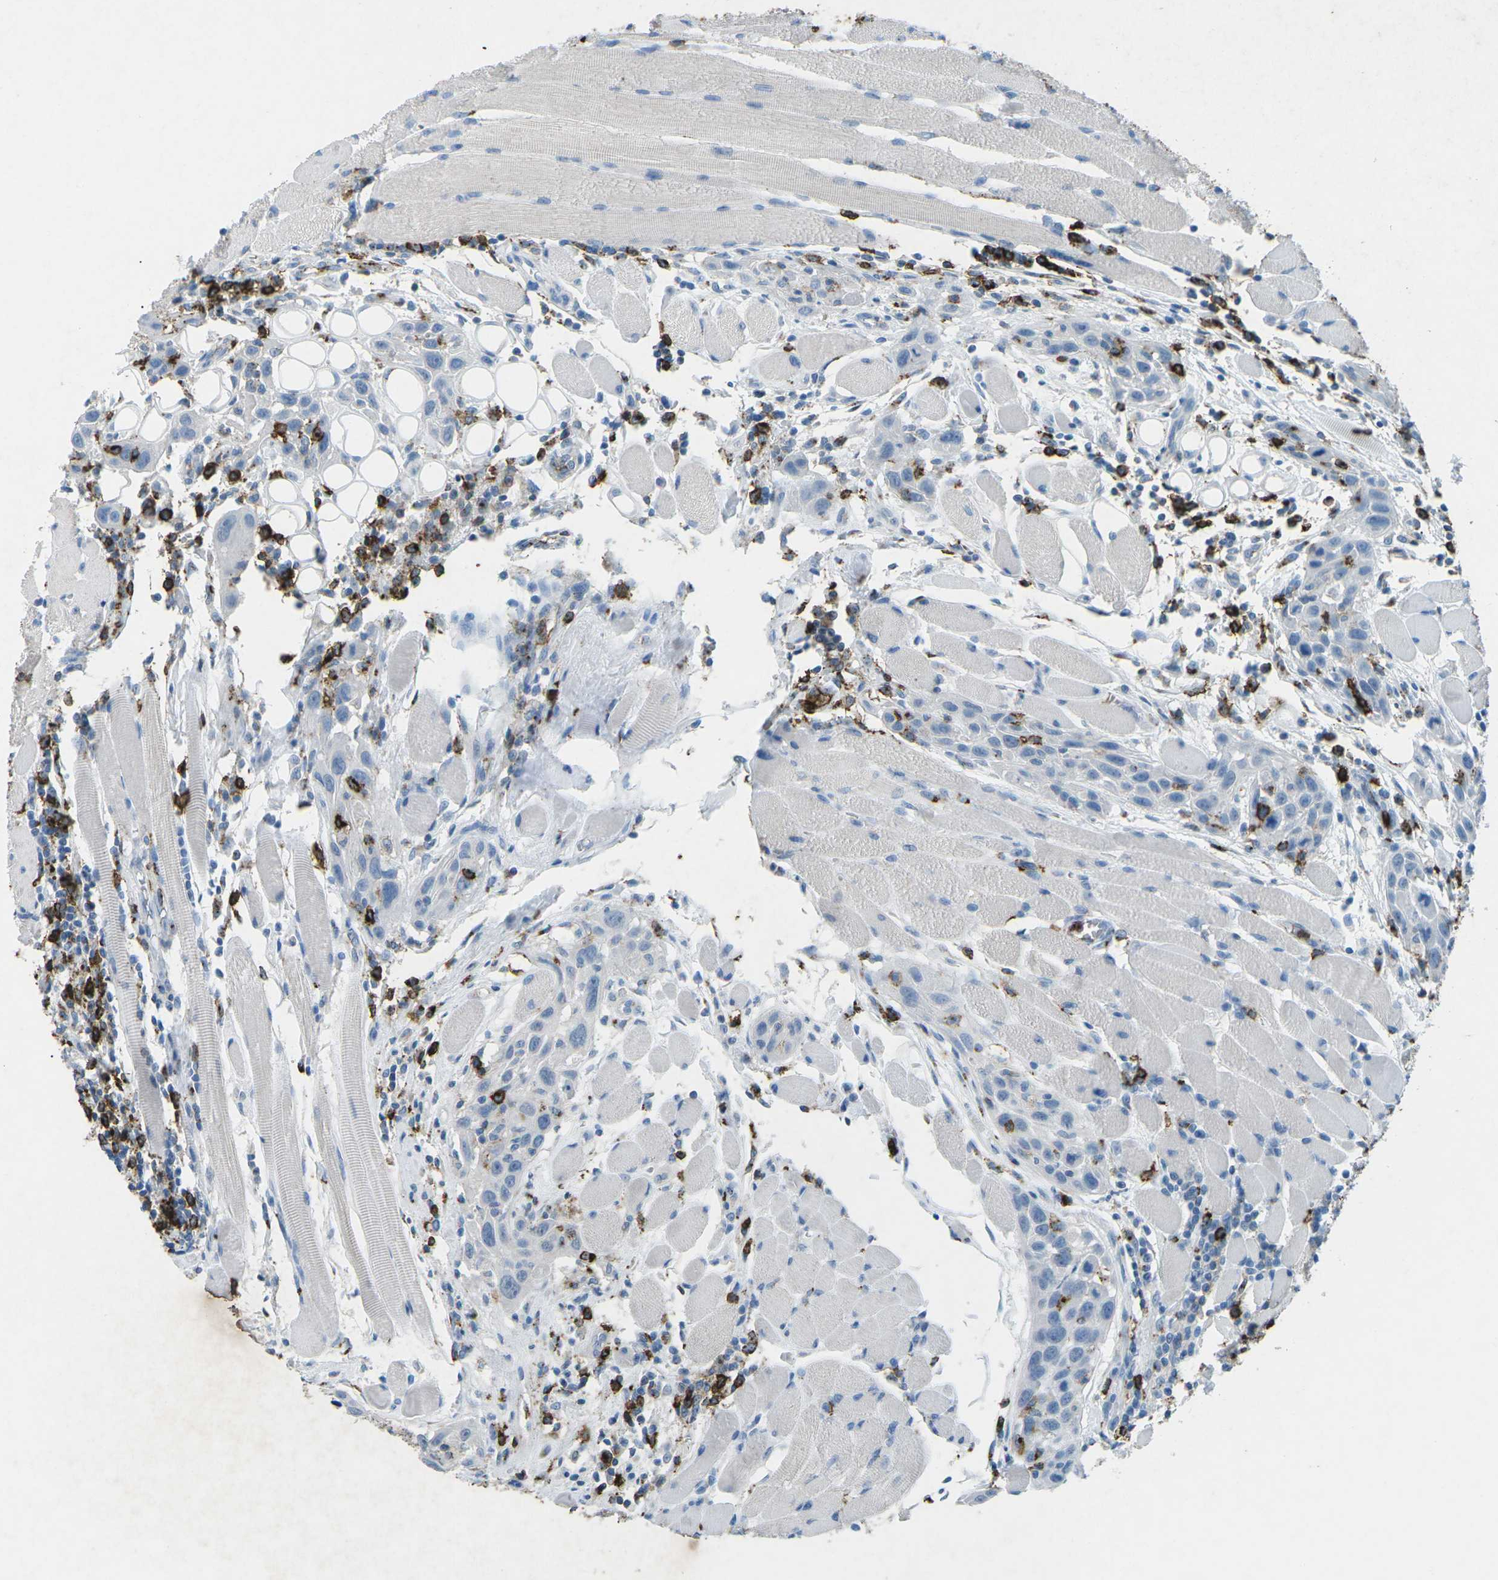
{"staining": {"intensity": "negative", "quantity": "none", "location": "none"}, "tissue": "head and neck cancer", "cell_type": "Tumor cells", "image_type": "cancer", "snomed": [{"axis": "morphology", "description": "Squamous cell carcinoma, NOS"}, {"axis": "topography", "description": "Oral tissue"}, {"axis": "topography", "description": "Head-Neck"}], "caption": "The IHC image has no significant expression in tumor cells of head and neck cancer (squamous cell carcinoma) tissue.", "gene": "CTAGE1", "patient": {"sex": "female", "age": 50}}